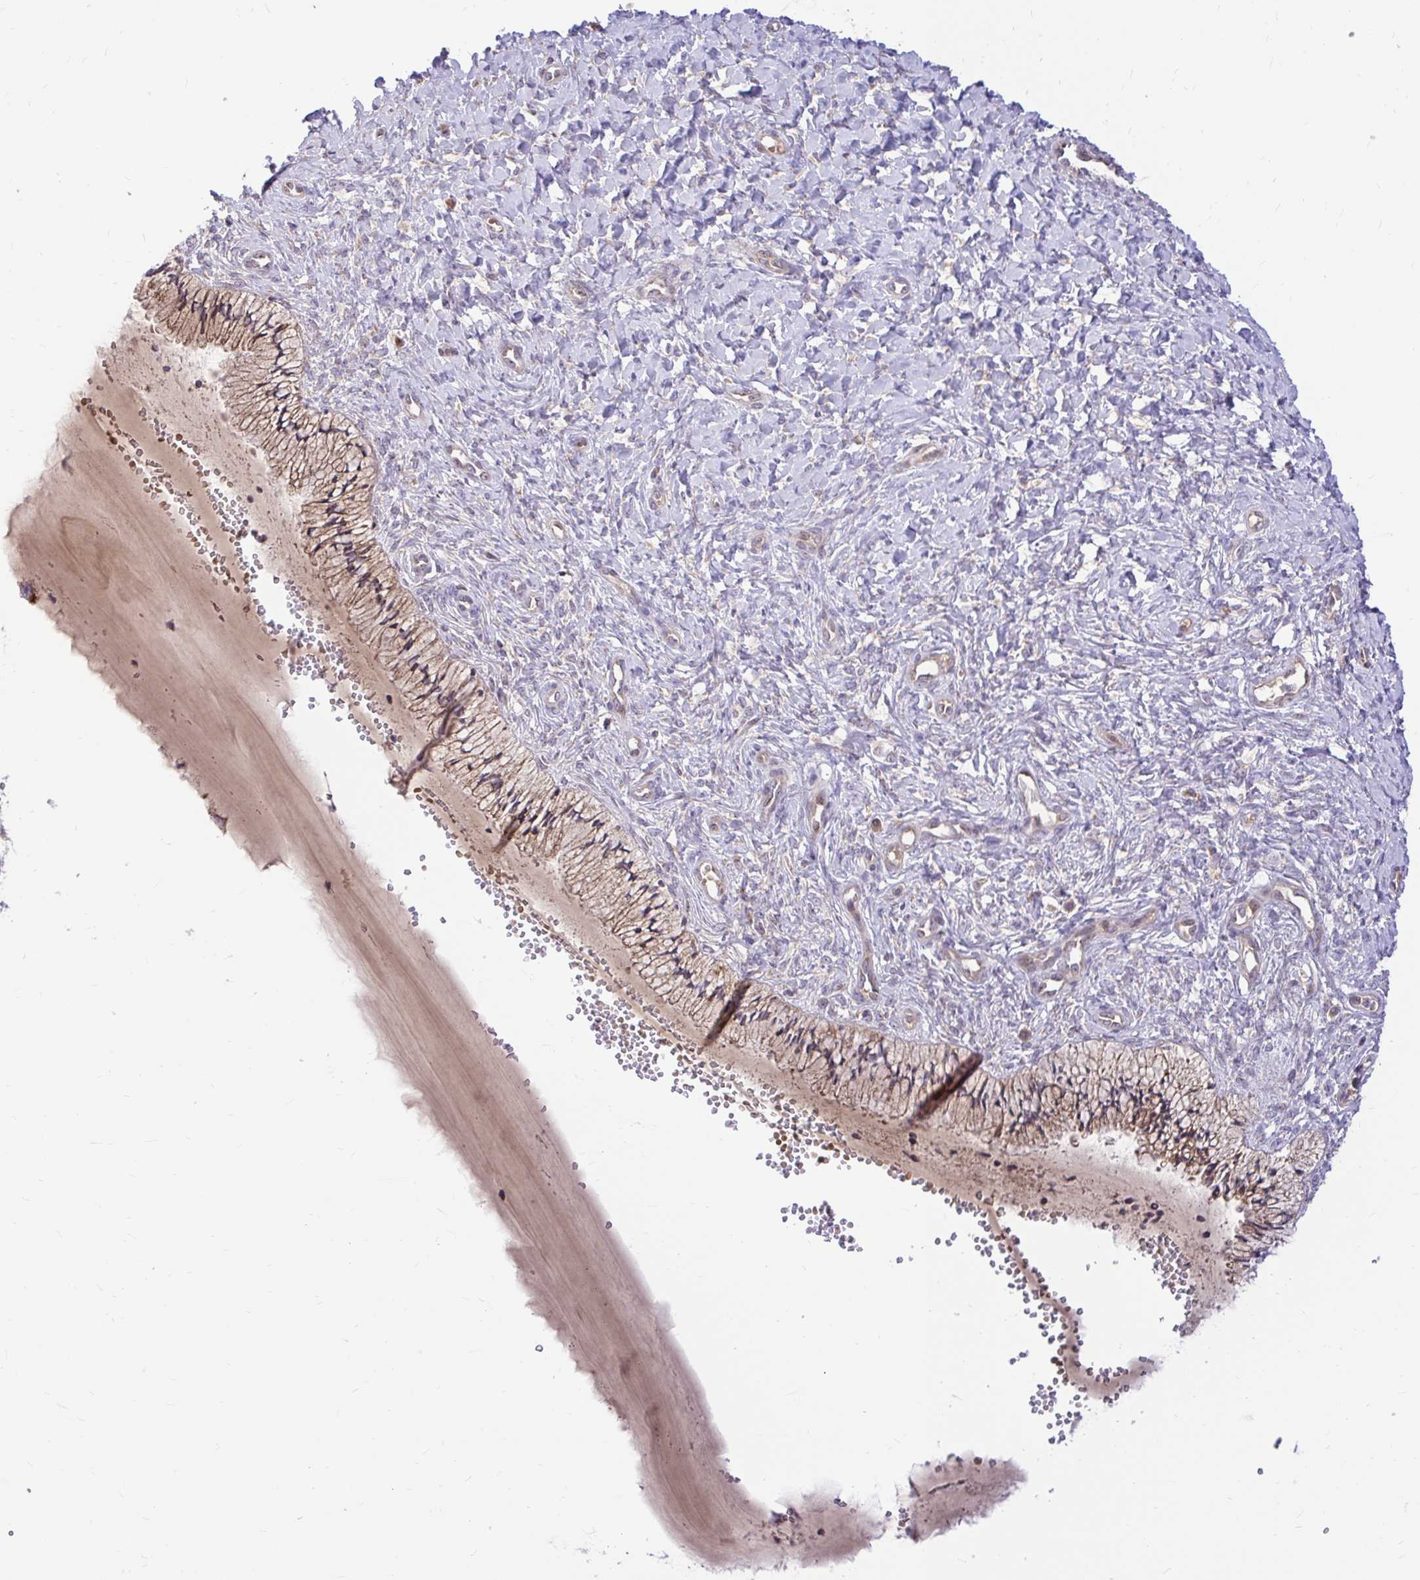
{"staining": {"intensity": "moderate", "quantity": ">75%", "location": "cytoplasmic/membranous"}, "tissue": "cervix", "cell_type": "Glandular cells", "image_type": "normal", "snomed": [{"axis": "morphology", "description": "Normal tissue, NOS"}, {"axis": "topography", "description": "Cervix"}], "caption": "High-magnification brightfield microscopy of benign cervix stained with DAB (3,3'-diaminobenzidine) (brown) and counterstained with hematoxylin (blue). glandular cells exhibit moderate cytoplasmic/membranous positivity is present in about>75% of cells. (DAB (3,3'-diaminobenzidine) IHC, brown staining for protein, blue staining for nuclei).", "gene": "VTI1B", "patient": {"sex": "female", "age": 37}}